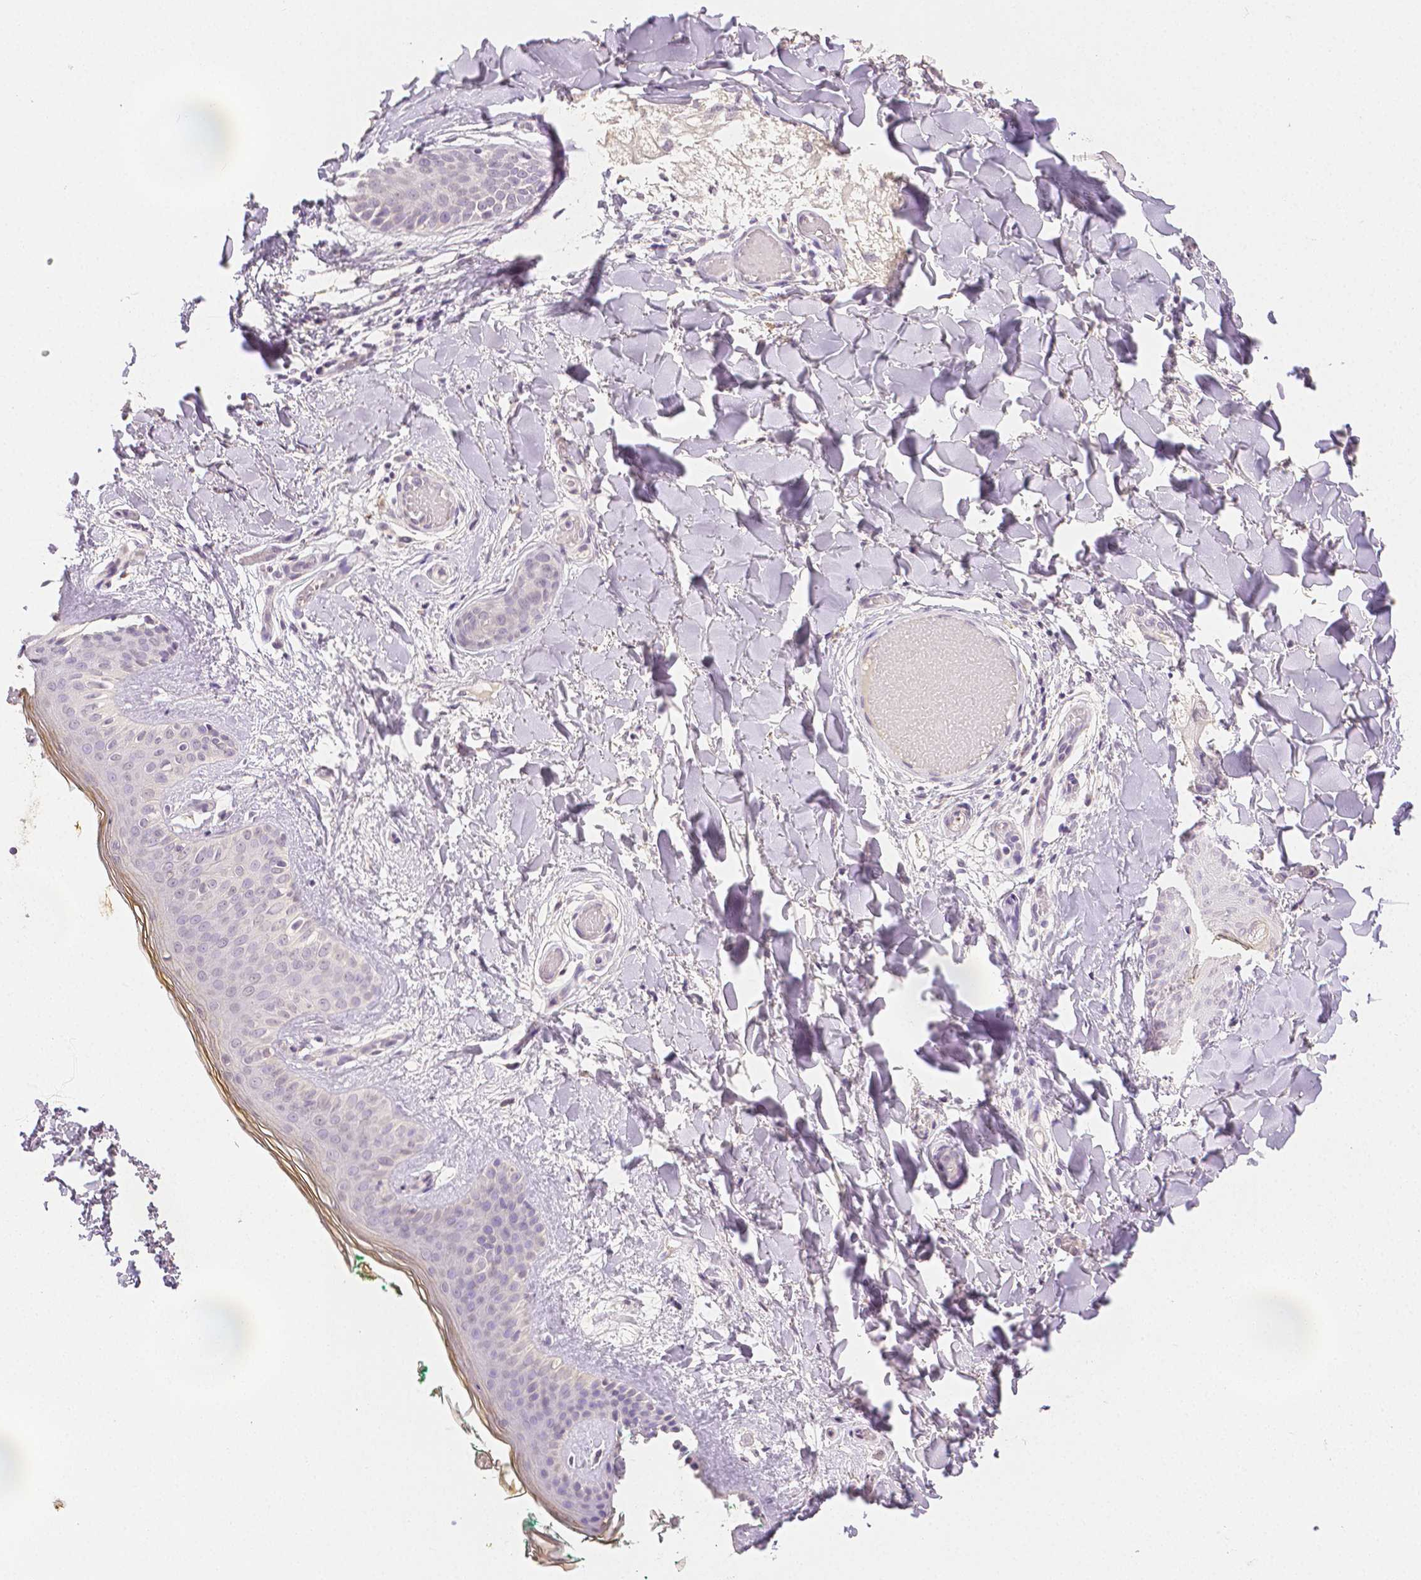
{"staining": {"intensity": "negative", "quantity": "none", "location": "none"}, "tissue": "skin", "cell_type": "Fibroblasts", "image_type": "normal", "snomed": [{"axis": "morphology", "description": "Normal tissue, NOS"}, {"axis": "topography", "description": "Skin"}], "caption": "High power microscopy micrograph of an immunohistochemistry (IHC) histopathology image of unremarkable skin, revealing no significant staining in fibroblasts. (DAB (3,3'-diaminobenzidine) immunohistochemistry (IHC), high magnification).", "gene": "TGM1", "patient": {"sex": "female", "age": 34}}